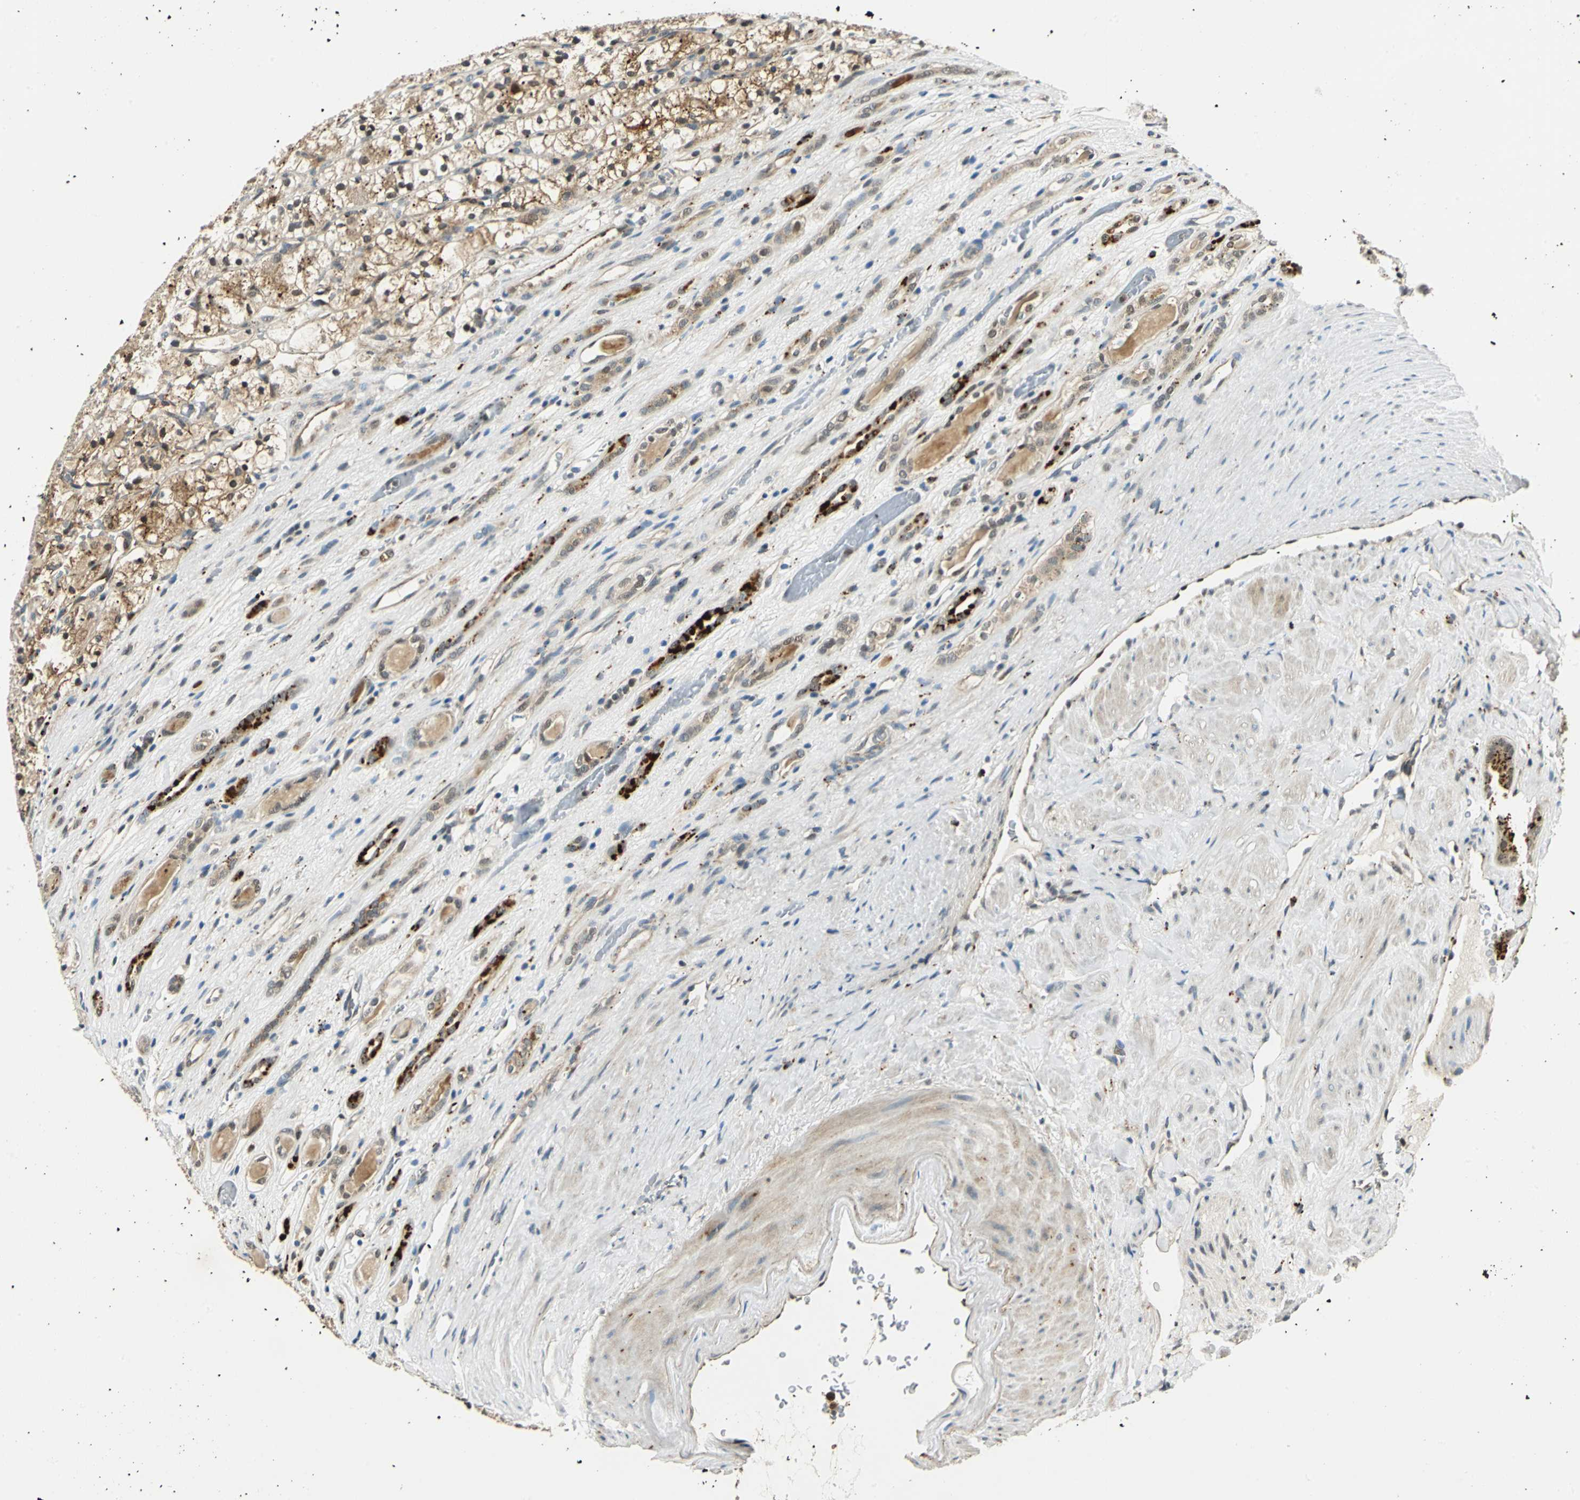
{"staining": {"intensity": "weak", "quantity": ">75%", "location": "cytoplasmic/membranous,nuclear"}, "tissue": "renal cancer", "cell_type": "Tumor cells", "image_type": "cancer", "snomed": [{"axis": "morphology", "description": "Adenocarcinoma, NOS"}, {"axis": "topography", "description": "Kidney"}], "caption": "Adenocarcinoma (renal) tissue reveals weak cytoplasmic/membranous and nuclear staining in about >75% of tumor cells, visualized by immunohistochemistry. Immunohistochemistry (ihc) stains the protein in brown and the nuclei are stained blue.", "gene": "PPP1R13L", "patient": {"sex": "female", "age": 60}}